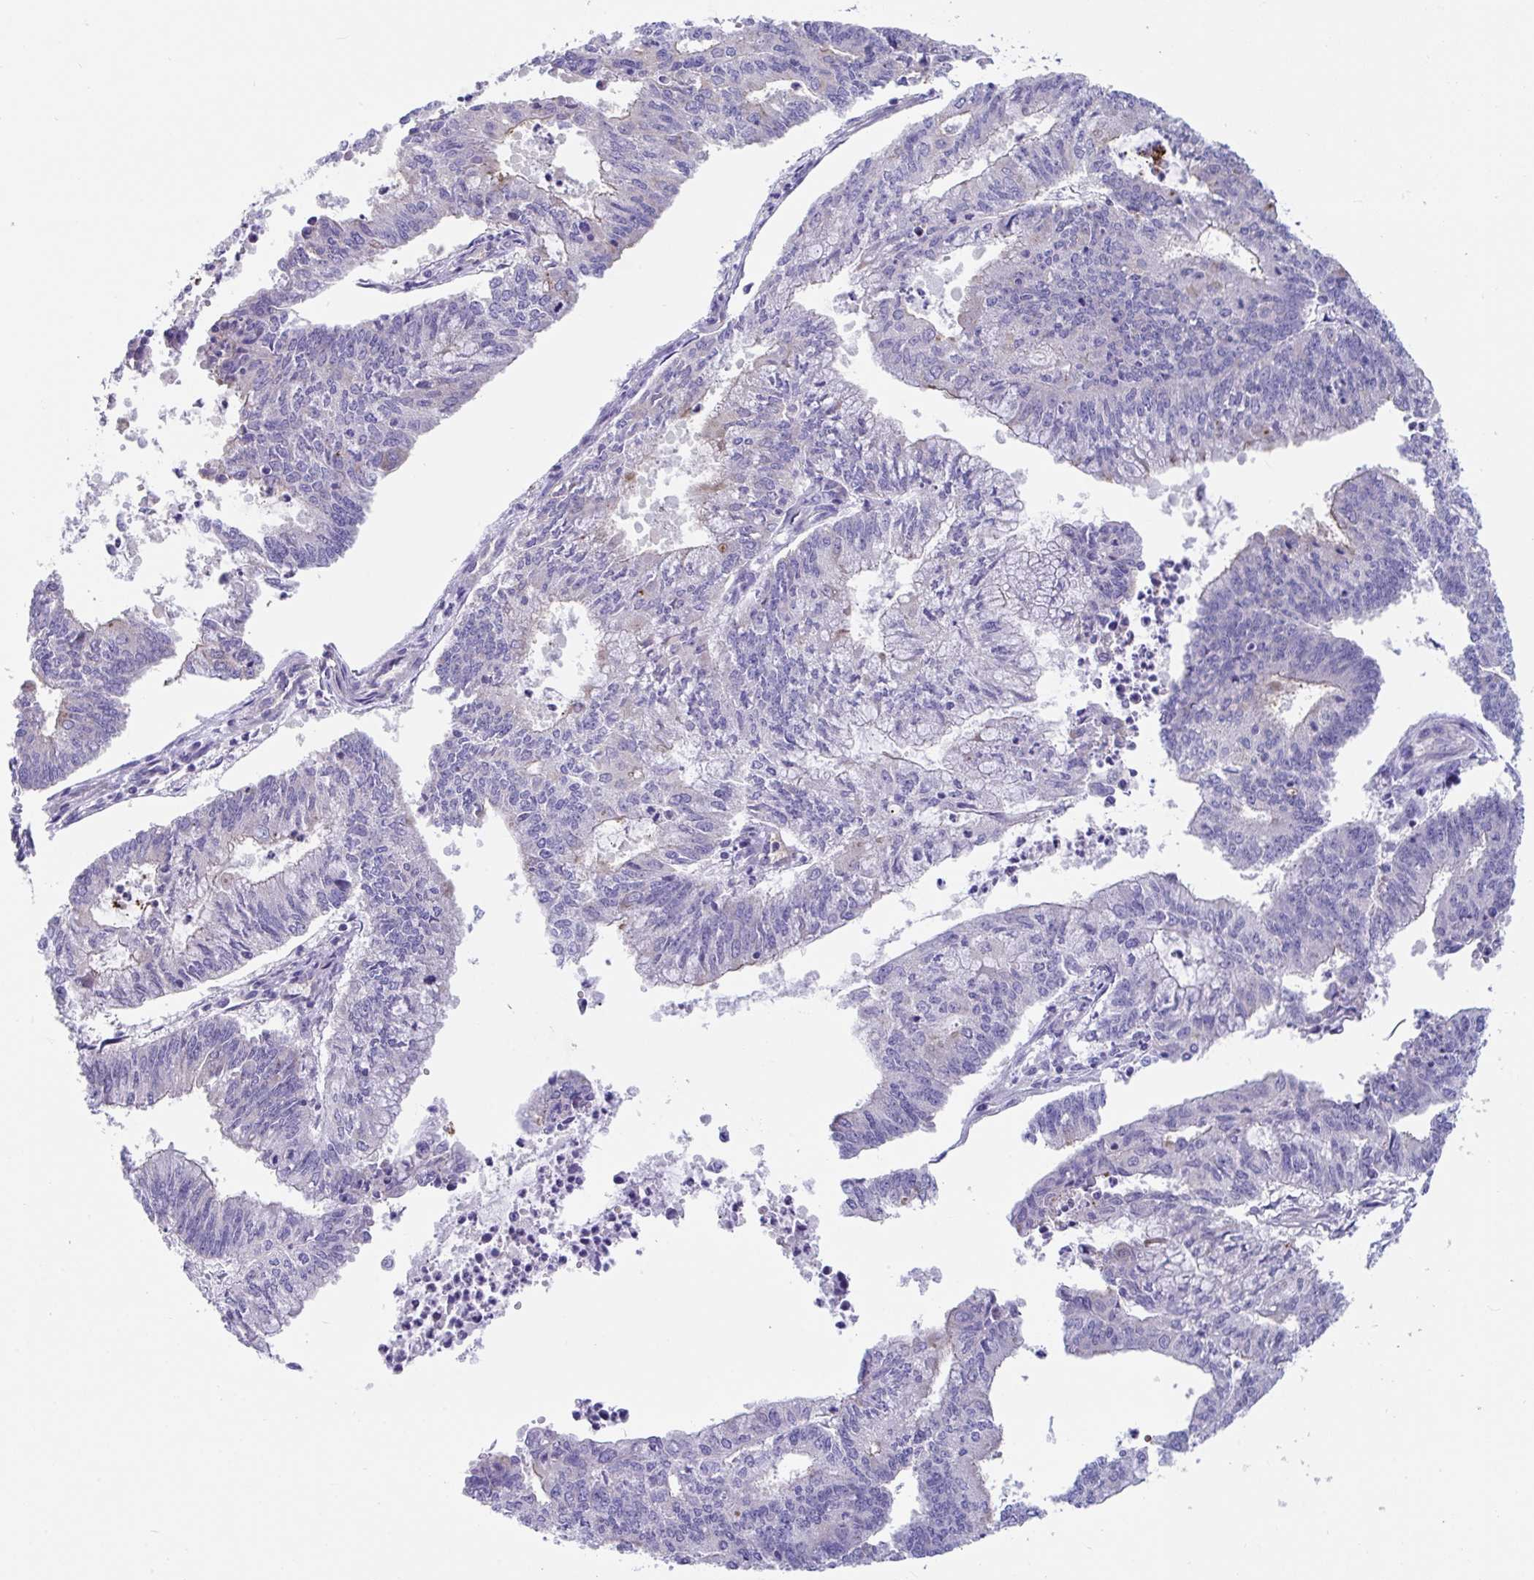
{"staining": {"intensity": "negative", "quantity": "none", "location": "none"}, "tissue": "endometrial cancer", "cell_type": "Tumor cells", "image_type": "cancer", "snomed": [{"axis": "morphology", "description": "Adenocarcinoma, NOS"}, {"axis": "topography", "description": "Endometrium"}], "caption": "Immunohistochemical staining of endometrial adenocarcinoma exhibits no significant expression in tumor cells.", "gene": "TTC30B", "patient": {"sex": "female", "age": 61}}